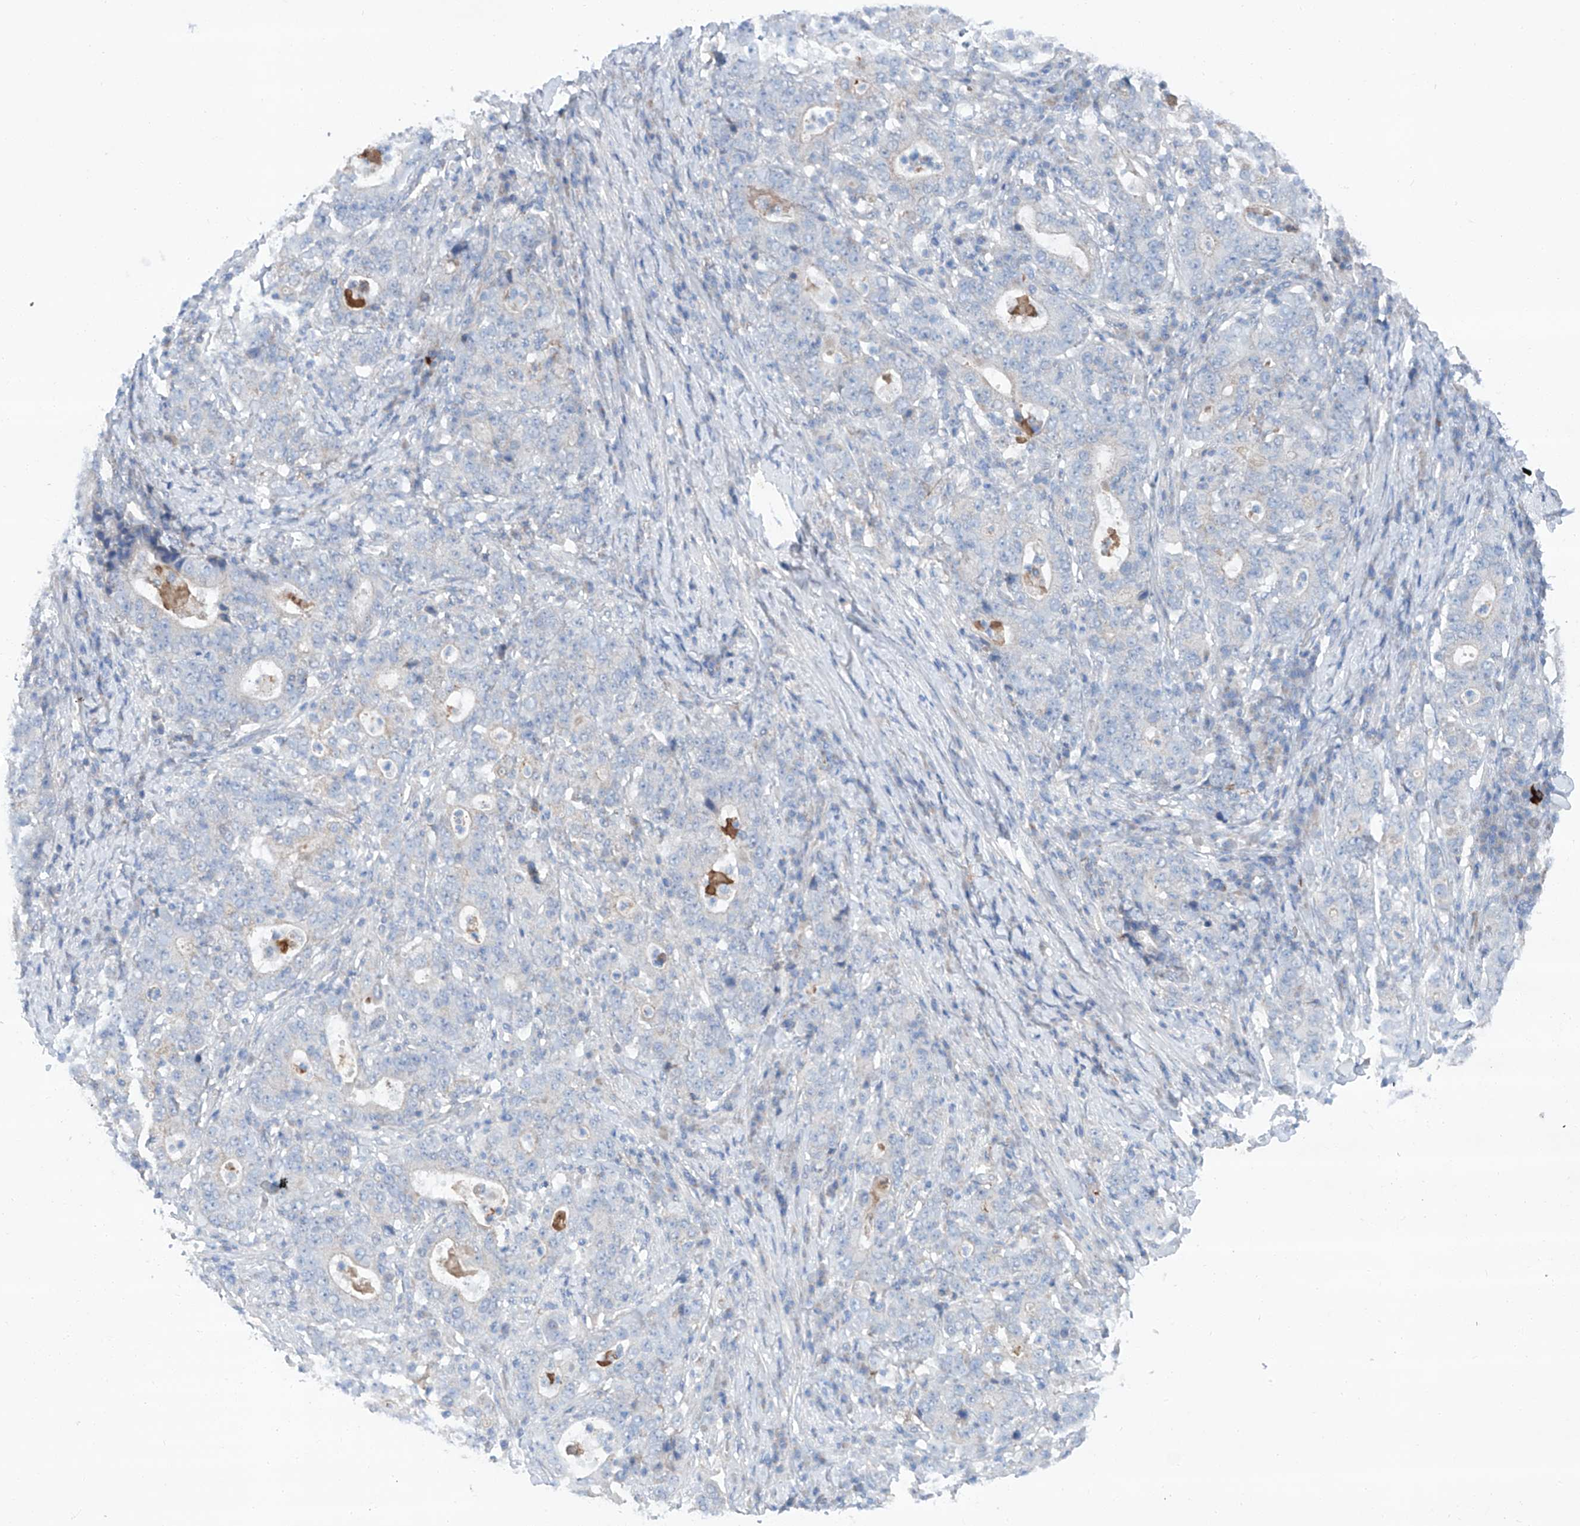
{"staining": {"intensity": "negative", "quantity": "none", "location": "none"}, "tissue": "stomach cancer", "cell_type": "Tumor cells", "image_type": "cancer", "snomed": [{"axis": "morphology", "description": "Normal tissue, NOS"}, {"axis": "morphology", "description": "Adenocarcinoma, NOS"}, {"axis": "topography", "description": "Stomach, upper"}, {"axis": "topography", "description": "Stomach"}], "caption": "Human adenocarcinoma (stomach) stained for a protein using IHC shows no expression in tumor cells.", "gene": "SIX4", "patient": {"sex": "male", "age": 59}}